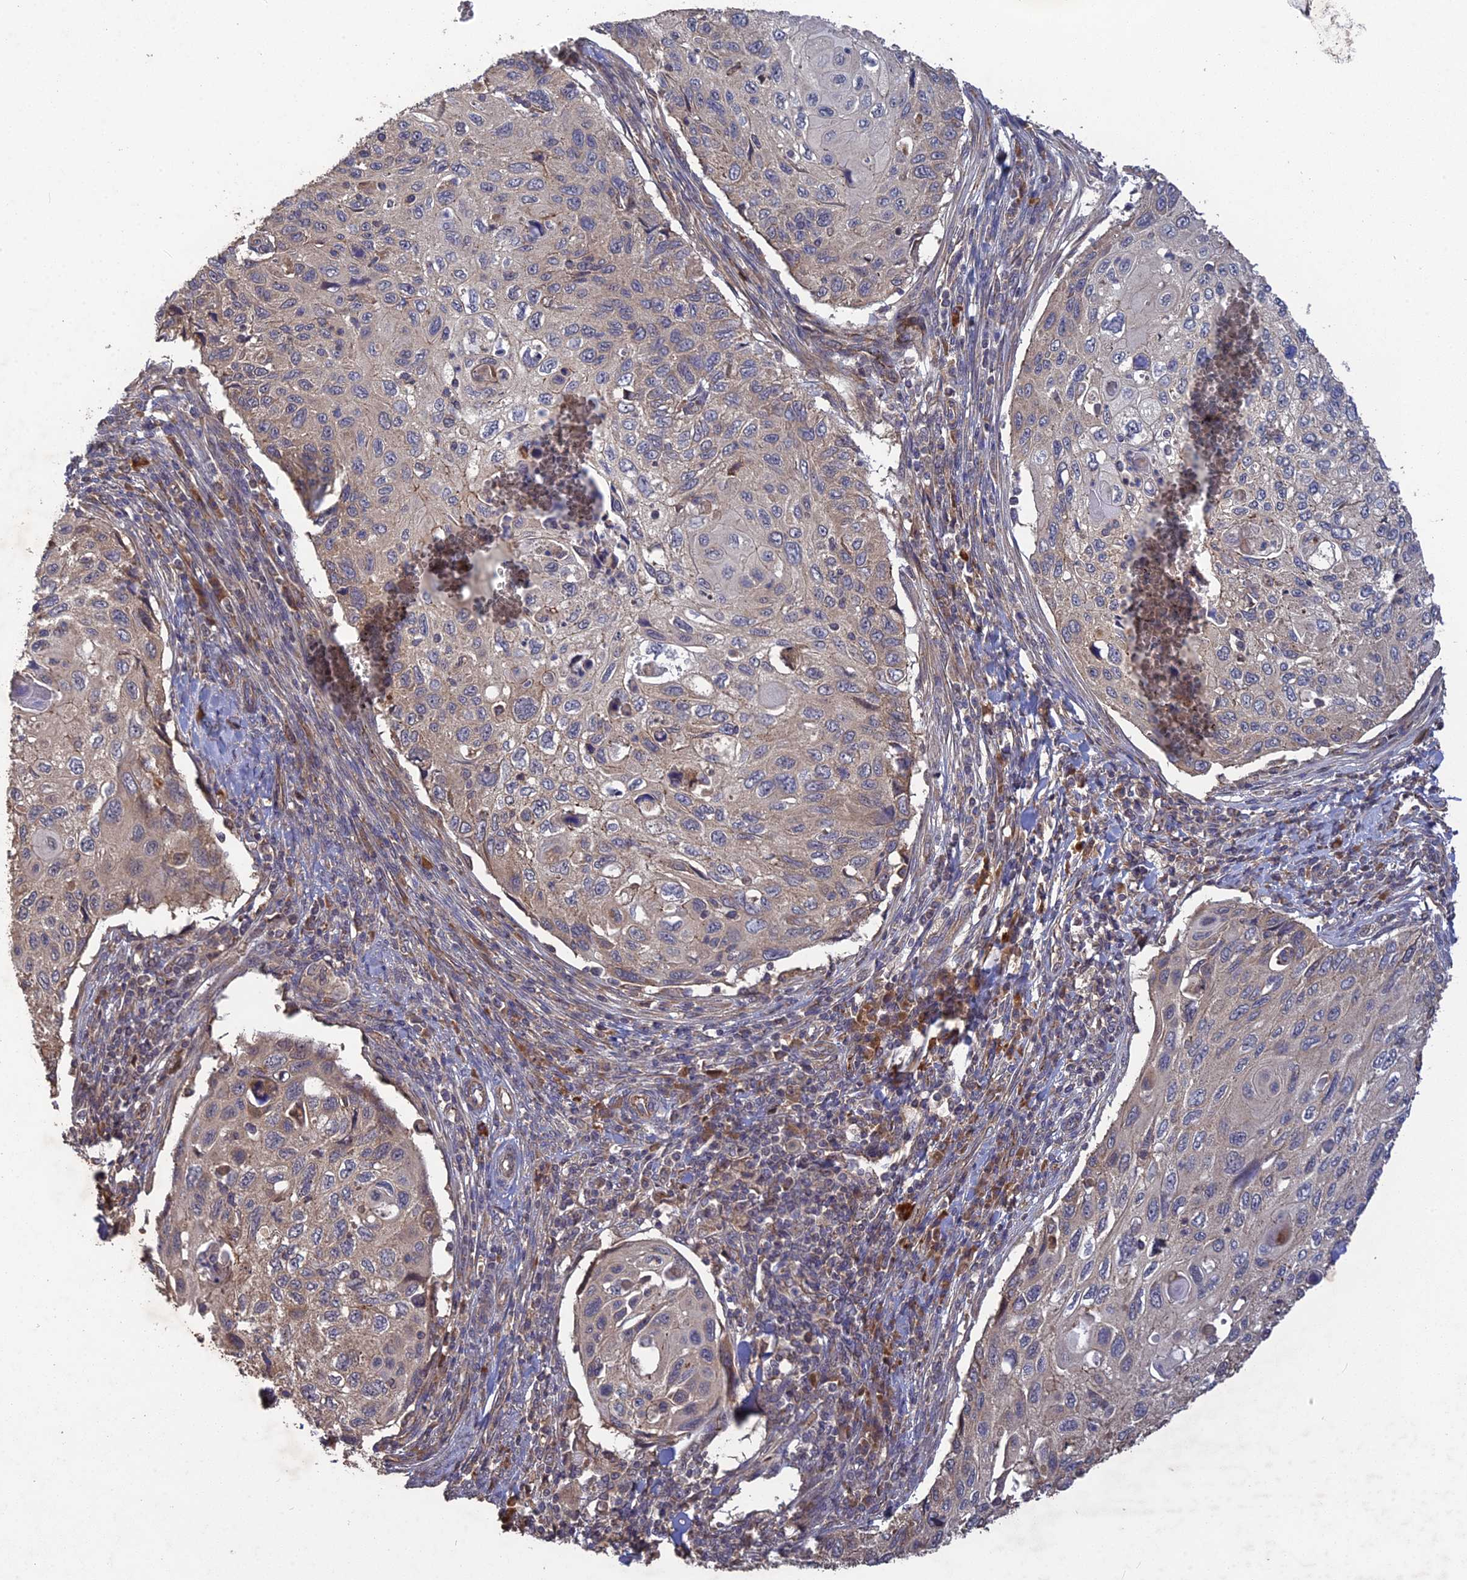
{"staining": {"intensity": "weak", "quantity": "25%-75%", "location": "cytoplasmic/membranous"}, "tissue": "cervical cancer", "cell_type": "Tumor cells", "image_type": "cancer", "snomed": [{"axis": "morphology", "description": "Squamous cell carcinoma, NOS"}, {"axis": "topography", "description": "Cervix"}], "caption": "Immunohistochemical staining of cervical squamous cell carcinoma reveals low levels of weak cytoplasmic/membranous protein expression in approximately 25%-75% of tumor cells.", "gene": "ARHGAP40", "patient": {"sex": "female", "age": 70}}